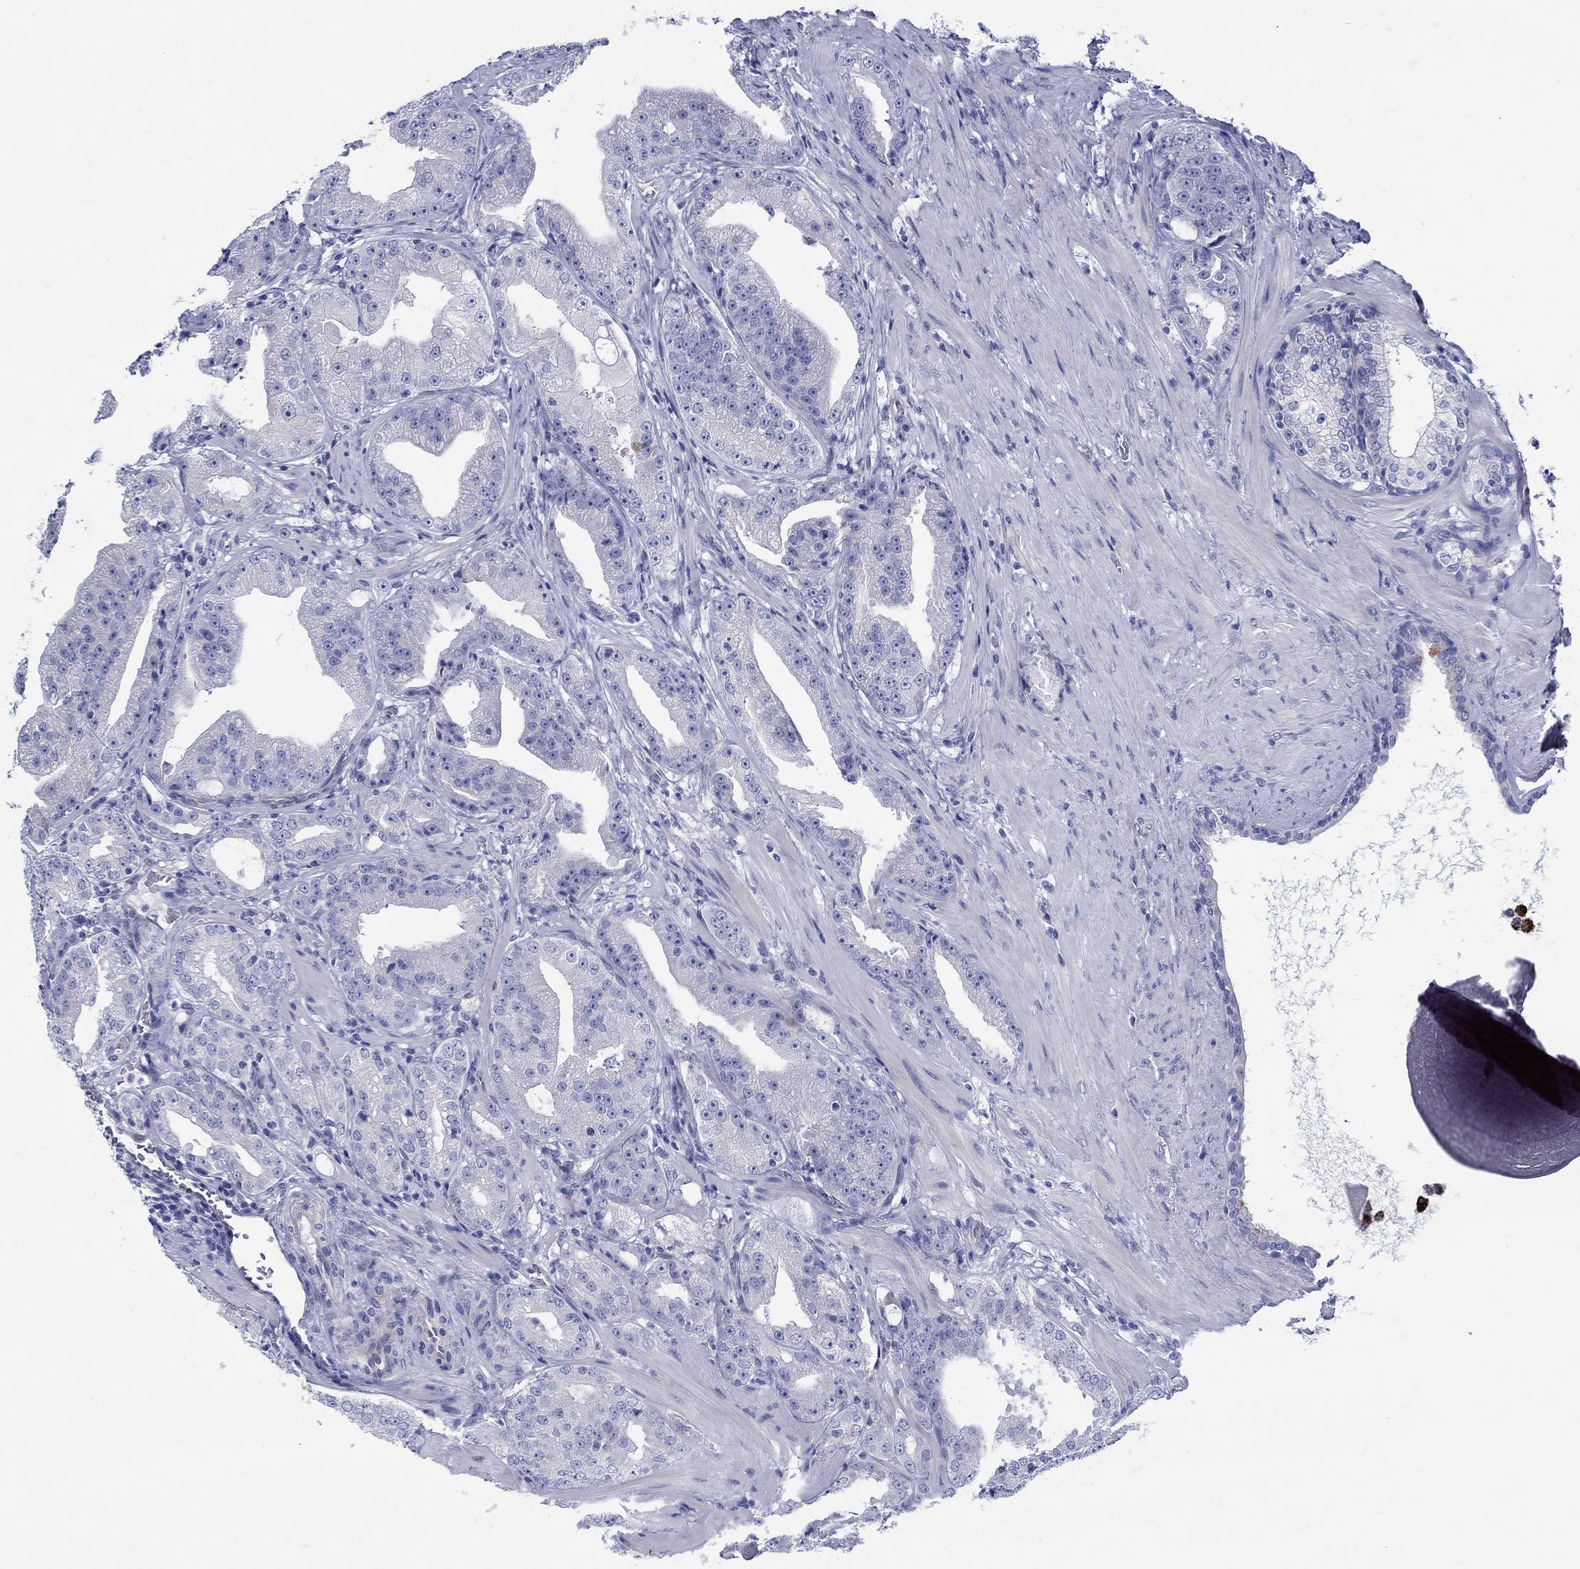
{"staining": {"intensity": "negative", "quantity": "none", "location": "none"}, "tissue": "prostate cancer", "cell_type": "Tumor cells", "image_type": "cancer", "snomed": [{"axis": "morphology", "description": "Adenocarcinoma, Low grade"}, {"axis": "topography", "description": "Prostate"}], "caption": "A high-resolution image shows immunohistochemistry staining of prostate cancer (adenocarcinoma (low-grade)), which reveals no significant expression in tumor cells. (Immunohistochemistry (ihc), brightfield microscopy, high magnification).", "gene": "SH2D7", "patient": {"sex": "male", "age": 62}}